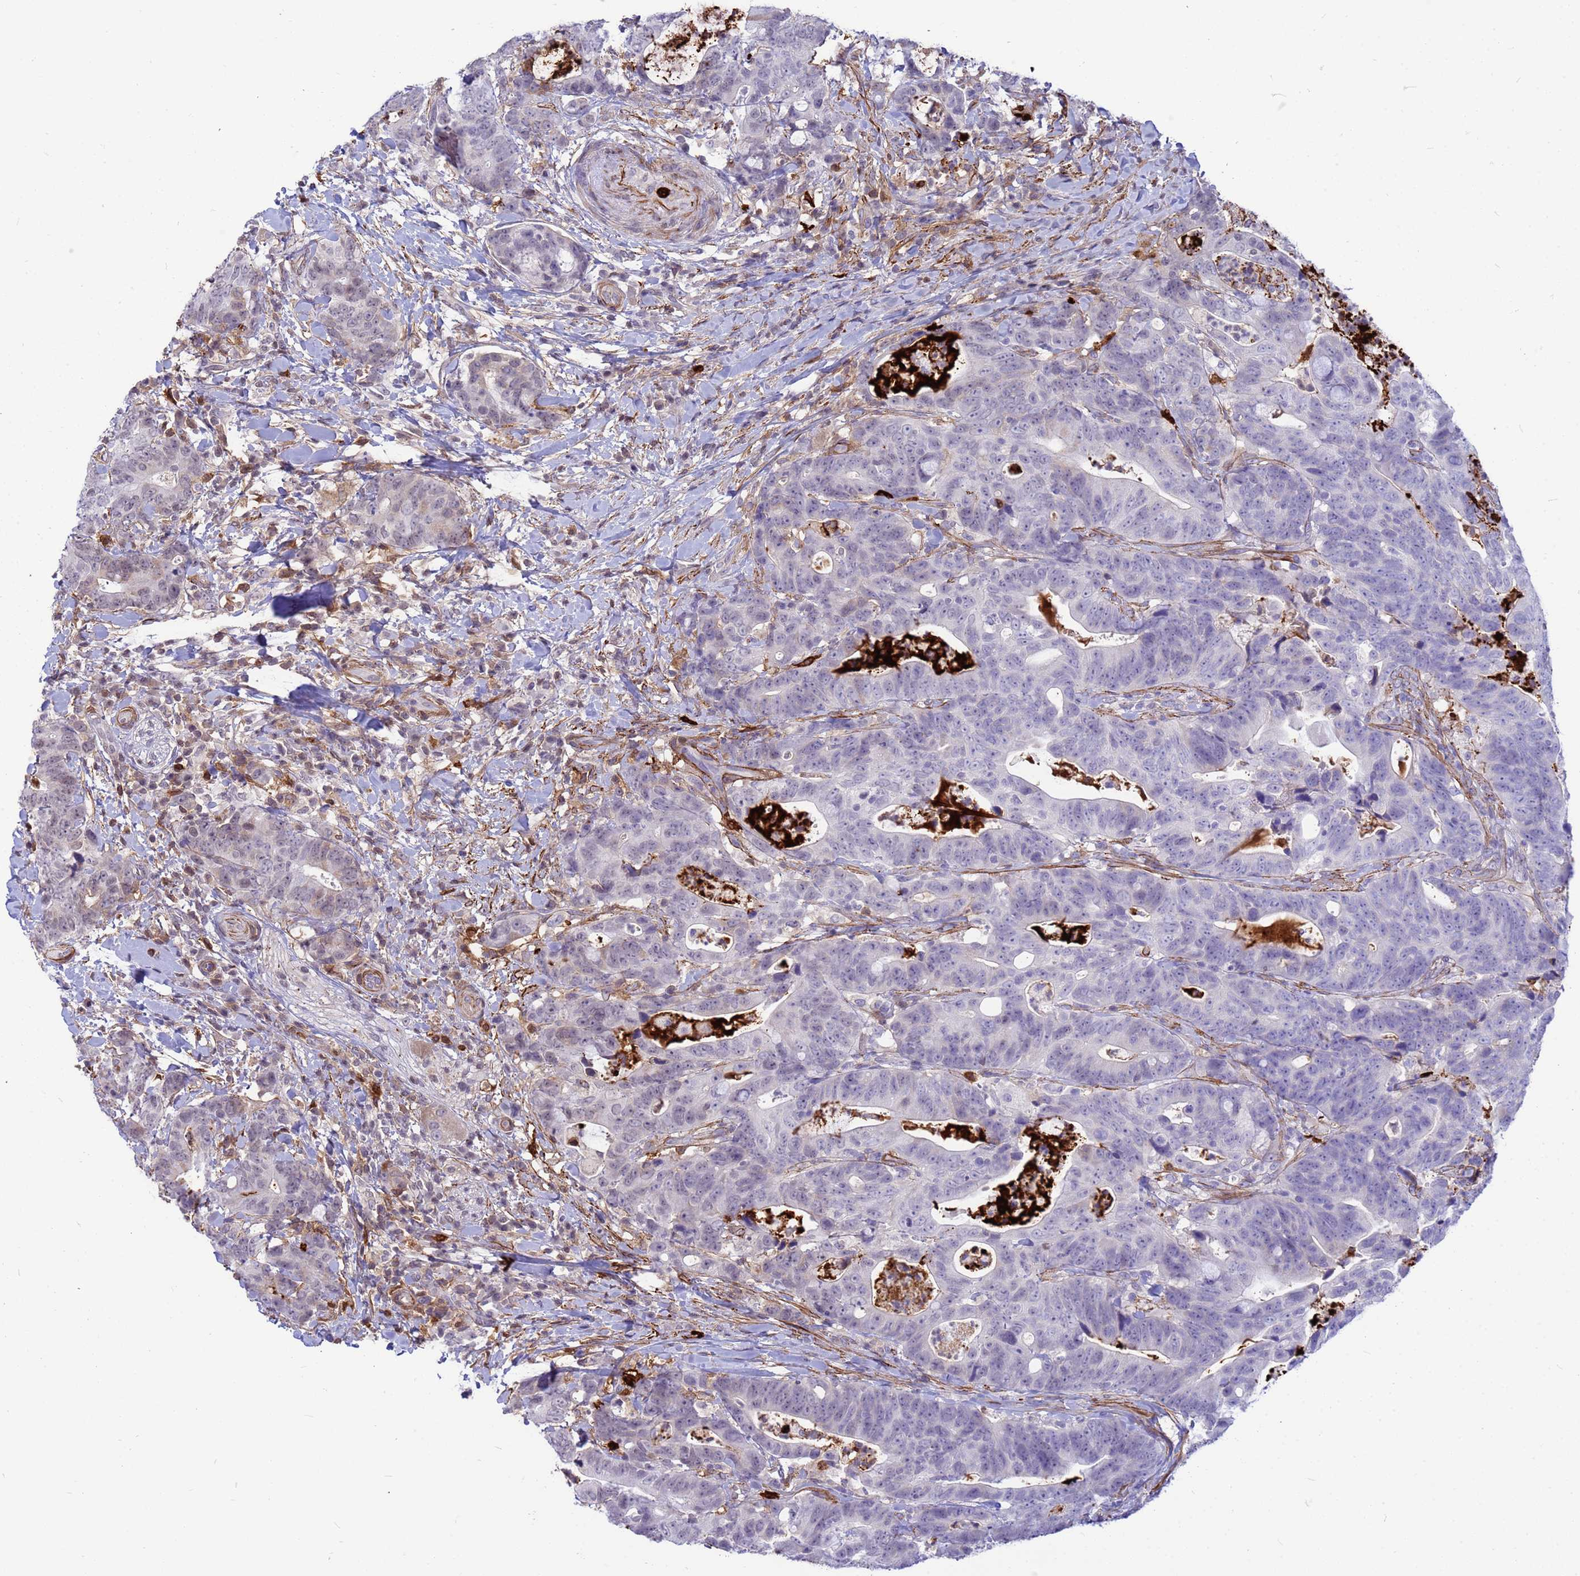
{"staining": {"intensity": "negative", "quantity": "none", "location": "none"}, "tissue": "colorectal cancer", "cell_type": "Tumor cells", "image_type": "cancer", "snomed": [{"axis": "morphology", "description": "Adenocarcinoma, NOS"}, {"axis": "topography", "description": "Colon"}], "caption": "Human adenocarcinoma (colorectal) stained for a protein using immunohistochemistry reveals no expression in tumor cells.", "gene": "ORM1", "patient": {"sex": "female", "age": 82}}